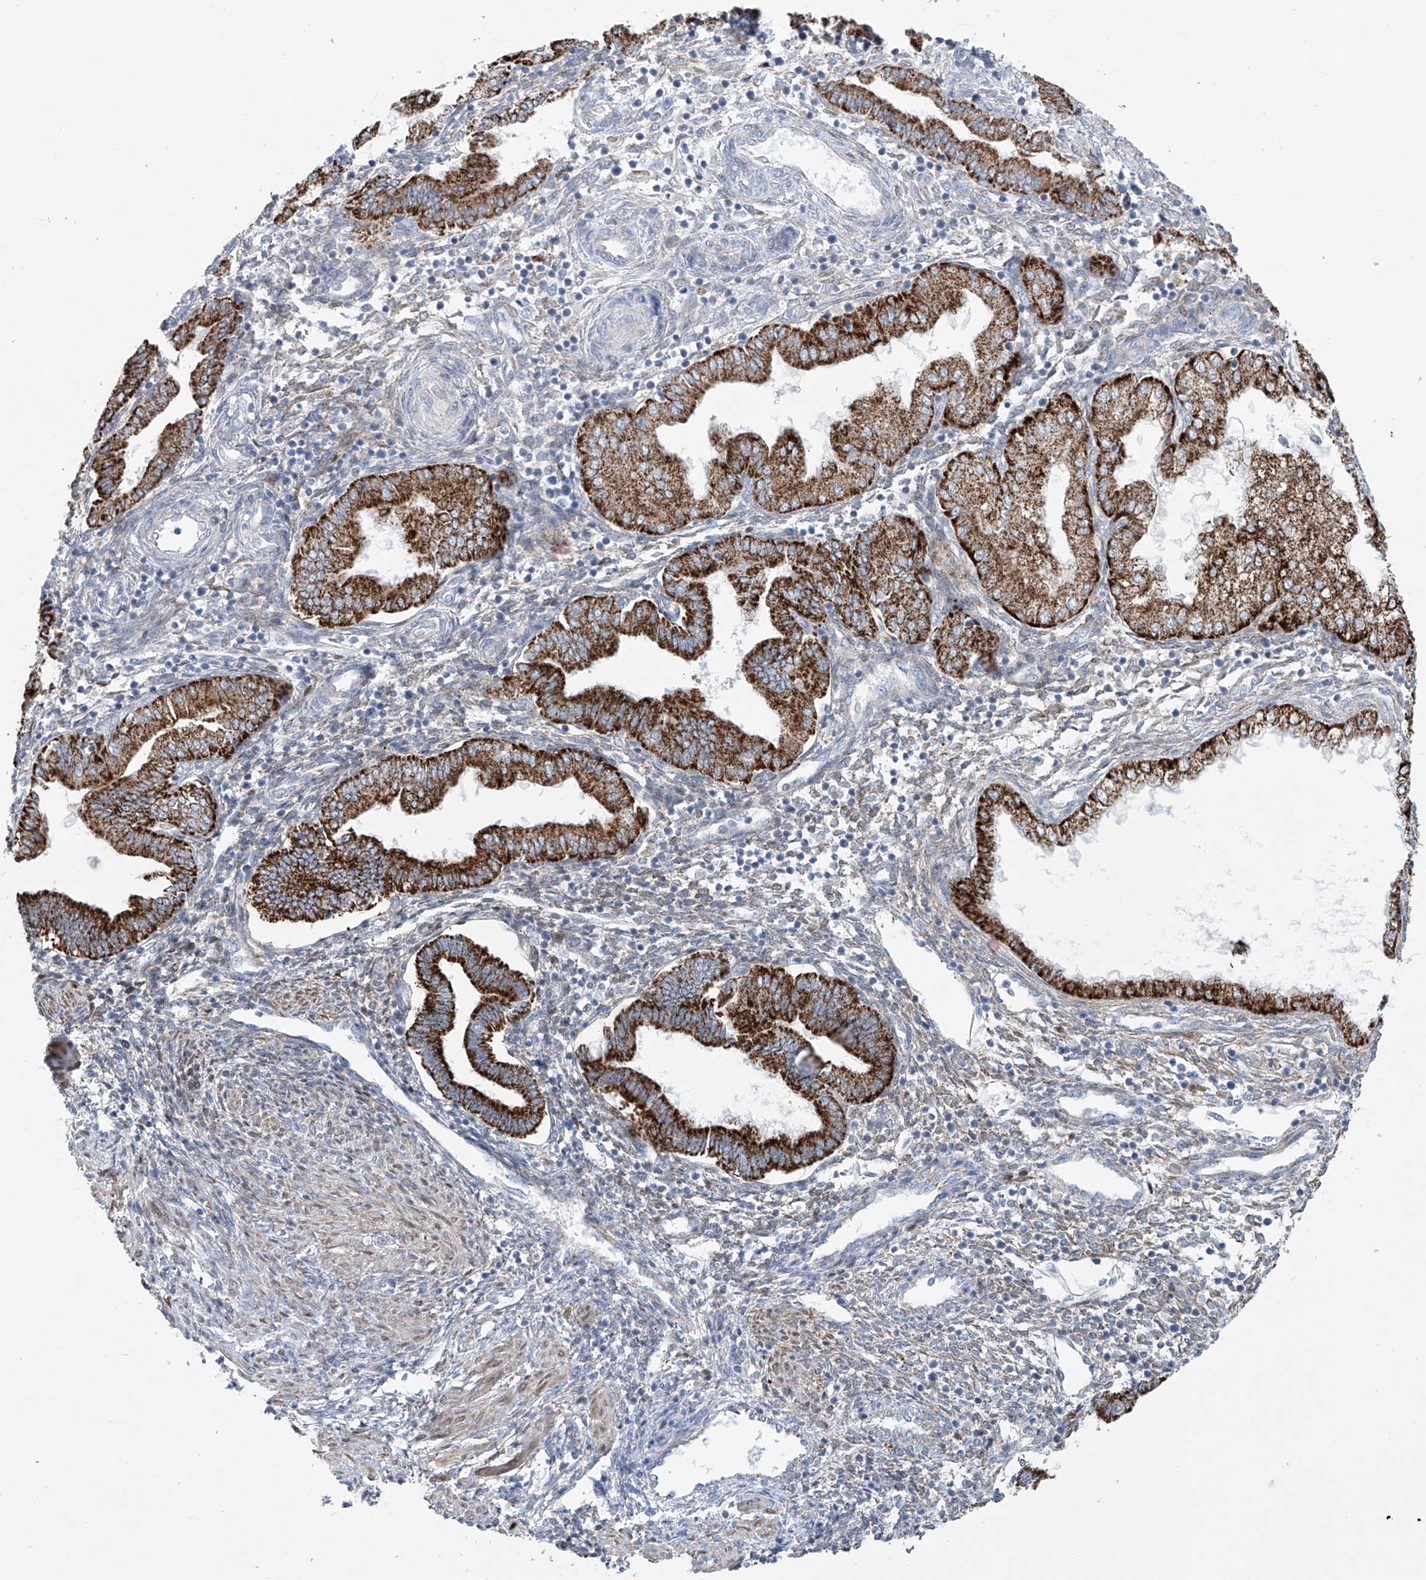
{"staining": {"intensity": "weak", "quantity": "25%-75%", "location": "cytoplasmic/membranous"}, "tissue": "endometrium", "cell_type": "Cells in endometrial stroma", "image_type": "normal", "snomed": [{"axis": "morphology", "description": "Normal tissue, NOS"}, {"axis": "topography", "description": "Endometrium"}], "caption": "Protein expression analysis of unremarkable human endometrium reveals weak cytoplasmic/membranous expression in about 25%-75% of cells in endometrial stroma.", "gene": "ALDH6A1", "patient": {"sex": "female", "age": 53}}